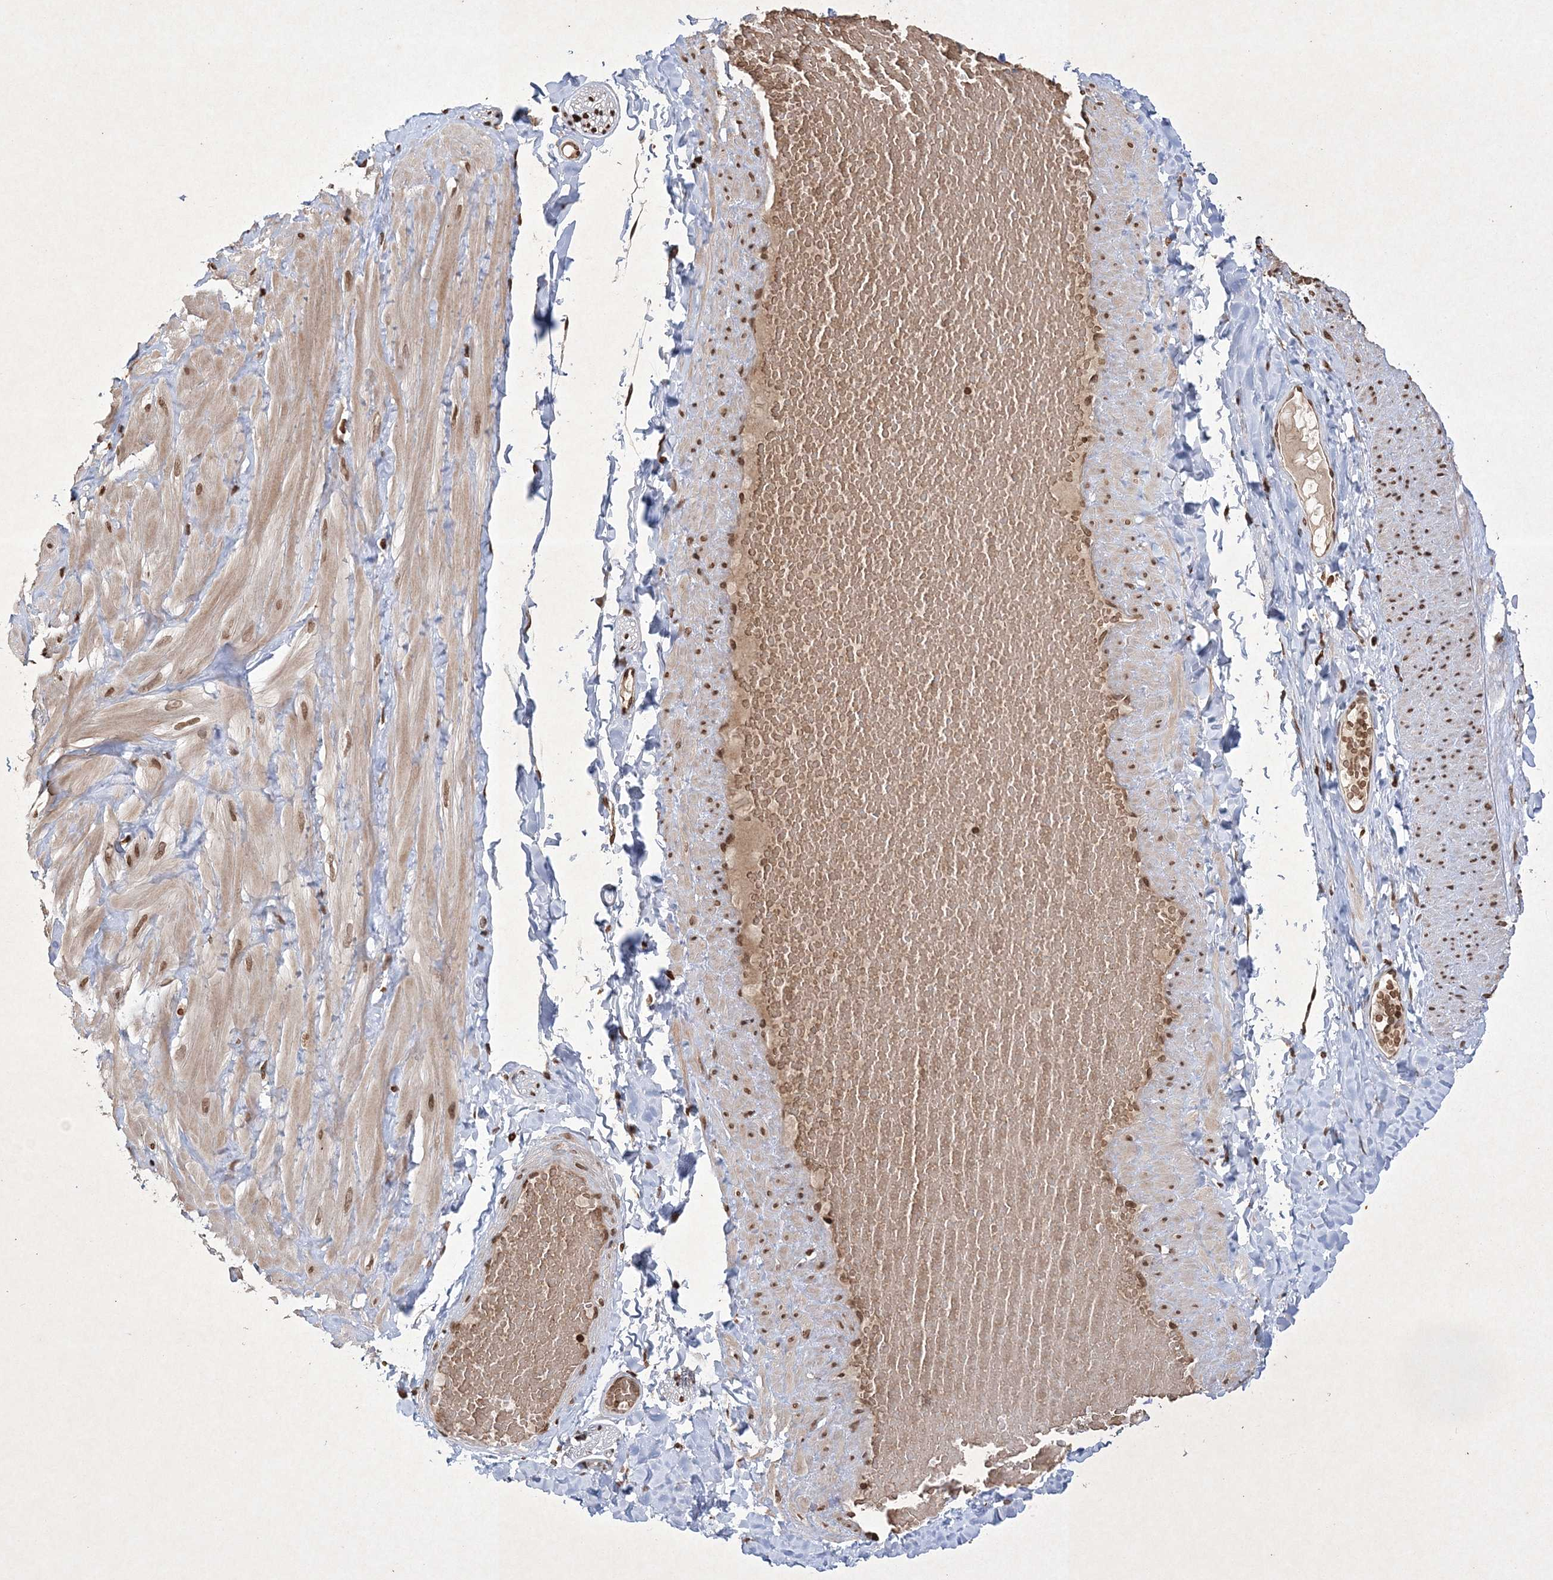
{"staining": {"intensity": "strong", "quantity": ">75%", "location": "nuclear"}, "tissue": "adipose tissue", "cell_type": "Adipocytes", "image_type": "normal", "snomed": [{"axis": "morphology", "description": "Normal tissue, NOS"}, {"axis": "topography", "description": "Adipose tissue"}, {"axis": "topography", "description": "Vascular tissue"}, {"axis": "topography", "description": "Peripheral nerve tissue"}], "caption": "This micrograph reveals IHC staining of benign adipose tissue, with high strong nuclear expression in about >75% of adipocytes.", "gene": "NEDD9", "patient": {"sex": "male", "age": 25}}